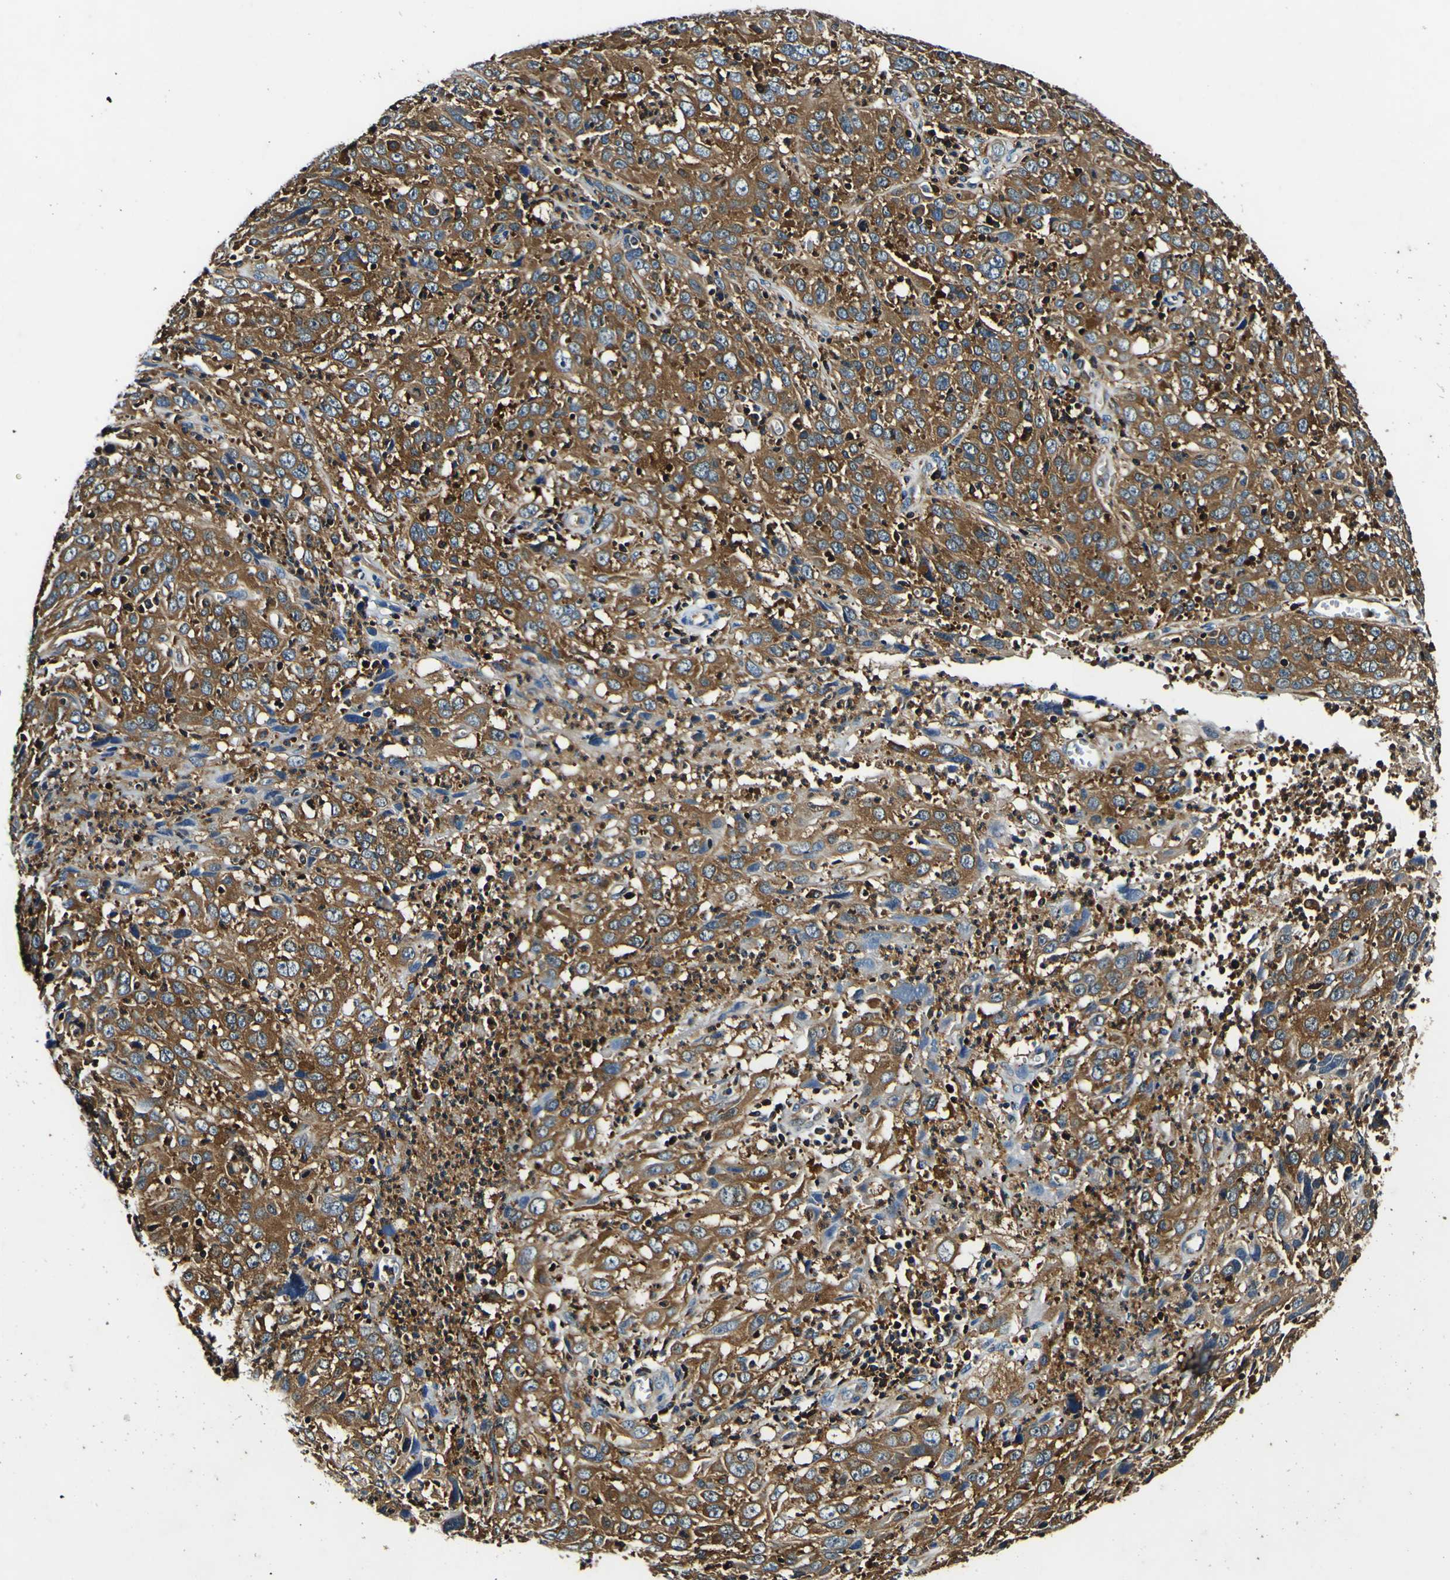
{"staining": {"intensity": "strong", "quantity": ">75%", "location": "cytoplasmic/membranous"}, "tissue": "cervical cancer", "cell_type": "Tumor cells", "image_type": "cancer", "snomed": [{"axis": "morphology", "description": "Squamous cell carcinoma, NOS"}, {"axis": "topography", "description": "Cervix"}], "caption": "Approximately >75% of tumor cells in human cervical squamous cell carcinoma reveal strong cytoplasmic/membranous protein expression as visualized by brown immunohistochemical staining.", "gene": "RHOT2", "patient": {"sex": "female", "age": 32}}